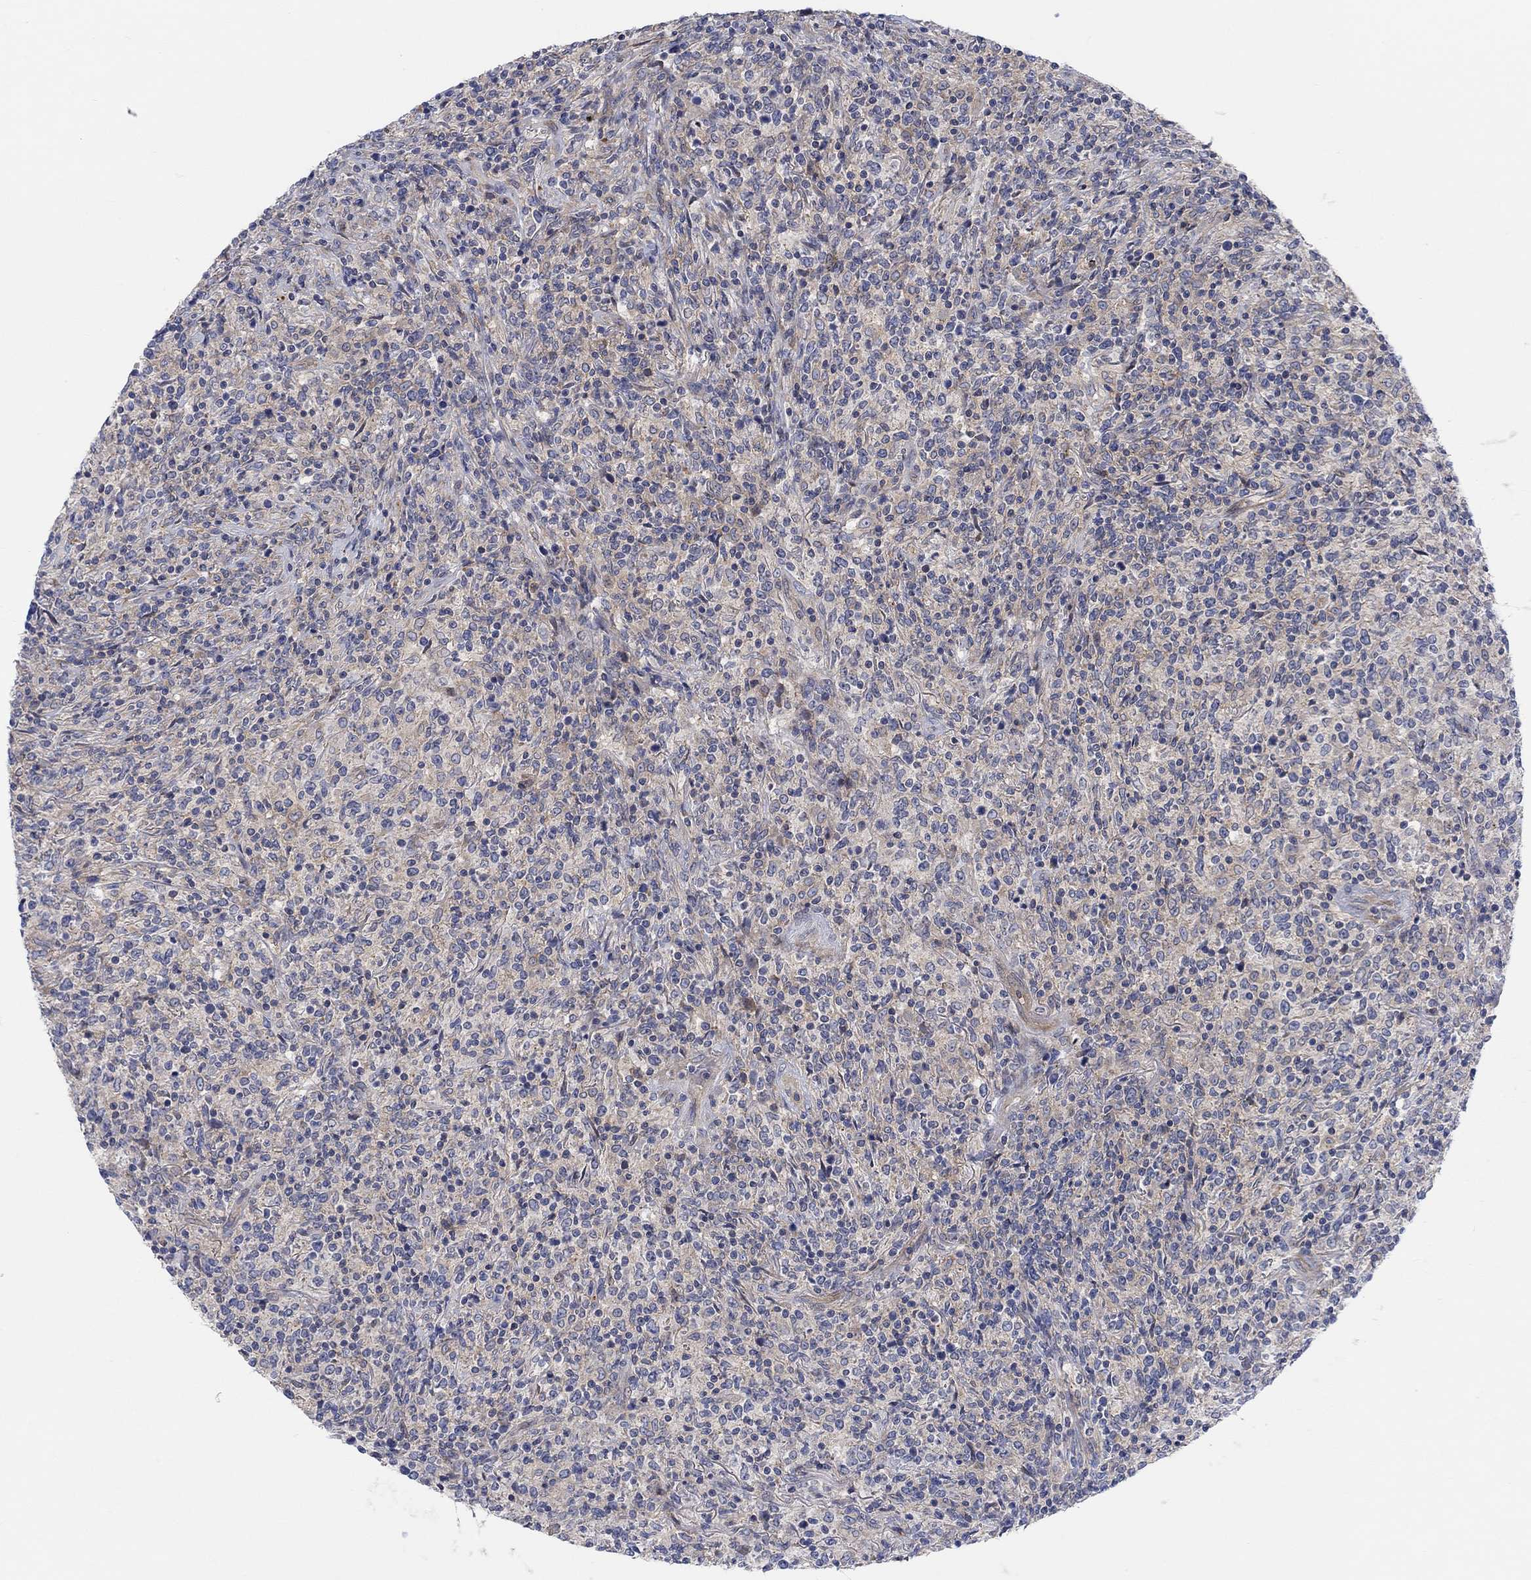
{"staining": {"intensity": "weak", "quantity": "25%-75%", "location": "cytoplasmic/membranous"}, "tissue": "lymphoma", "cell_type": "Tumor cells", "image_type": "cancer", "snomed": [{"axis": "morphology", "description": "Malignant lymphoma, non-Hodgkin's type, High grade"}, {"axis": "topography", "description": "Lung"}], "caption": "Protein expression analysis of human high-grade malignant lymphoma, non-Hodgkin's type reveals weak cytoplasmic/membranous expression in about 25%-75% of tumor cells.", "gene": "PMFBP1", "patient": {"sex": "male", "age": 79}}